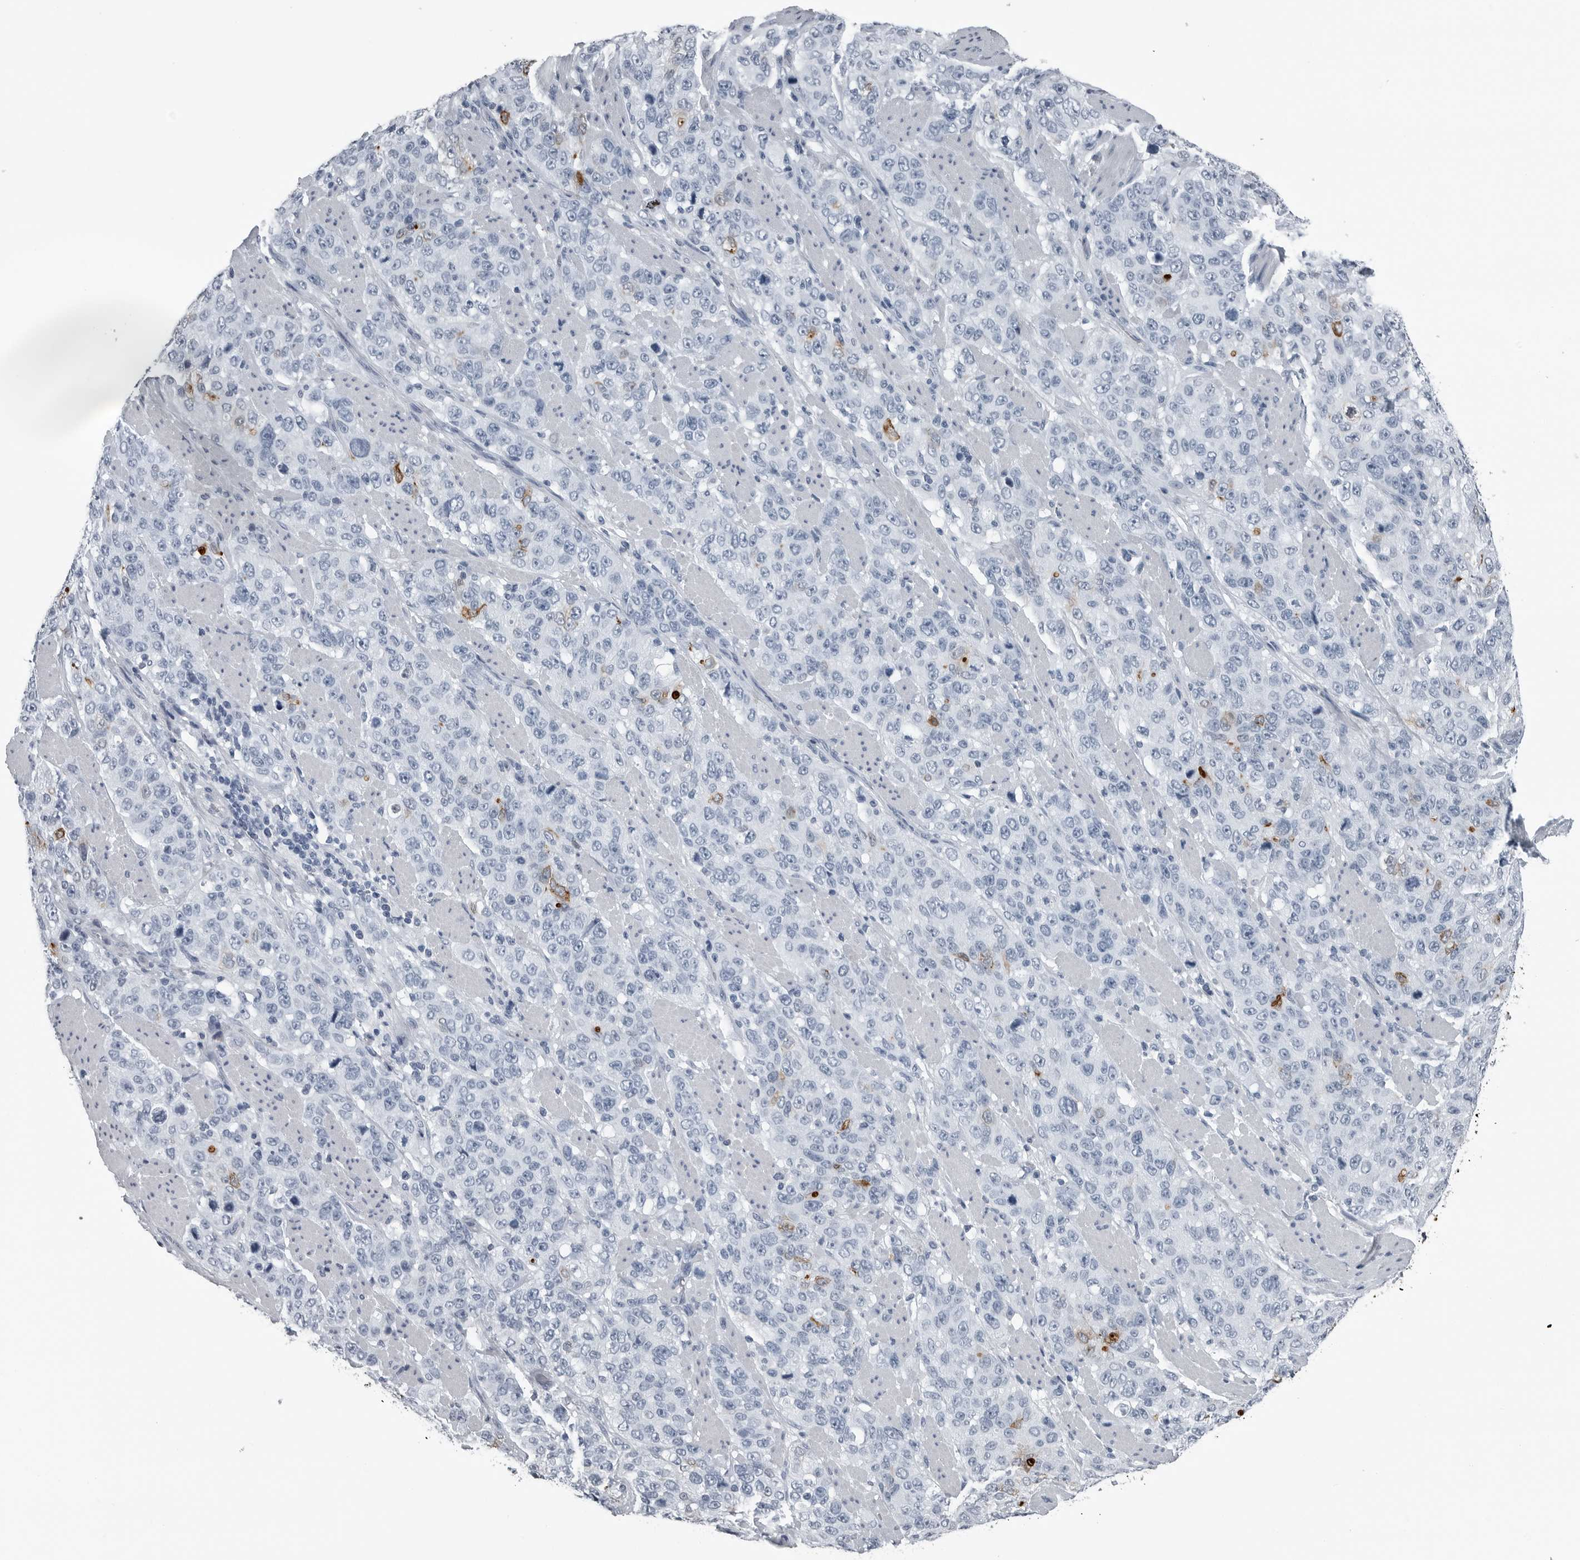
{"staining": {"intensity": "negative", "quantity": "none", "location": "none"}, "tissue": "stomach cancer", "cell_type": "Tumor cells", "image_type": "cancer", "snomed": [{"axis": "morphology", "description": "Adenocarcinoma, NOS"}, {"axis": "topography", "description": "Stomach"}], "caption": "Tumor cells show no significant protein expression in adenocarcinoma (stomach). (Stains: DAB immunohistochemistry (IHC) with hematoxylin counter stain, Microscopy: brightfield microscopy at high magnification).", "gene": "SPINK1", "patient": {"sex": "male", "age": 48}}